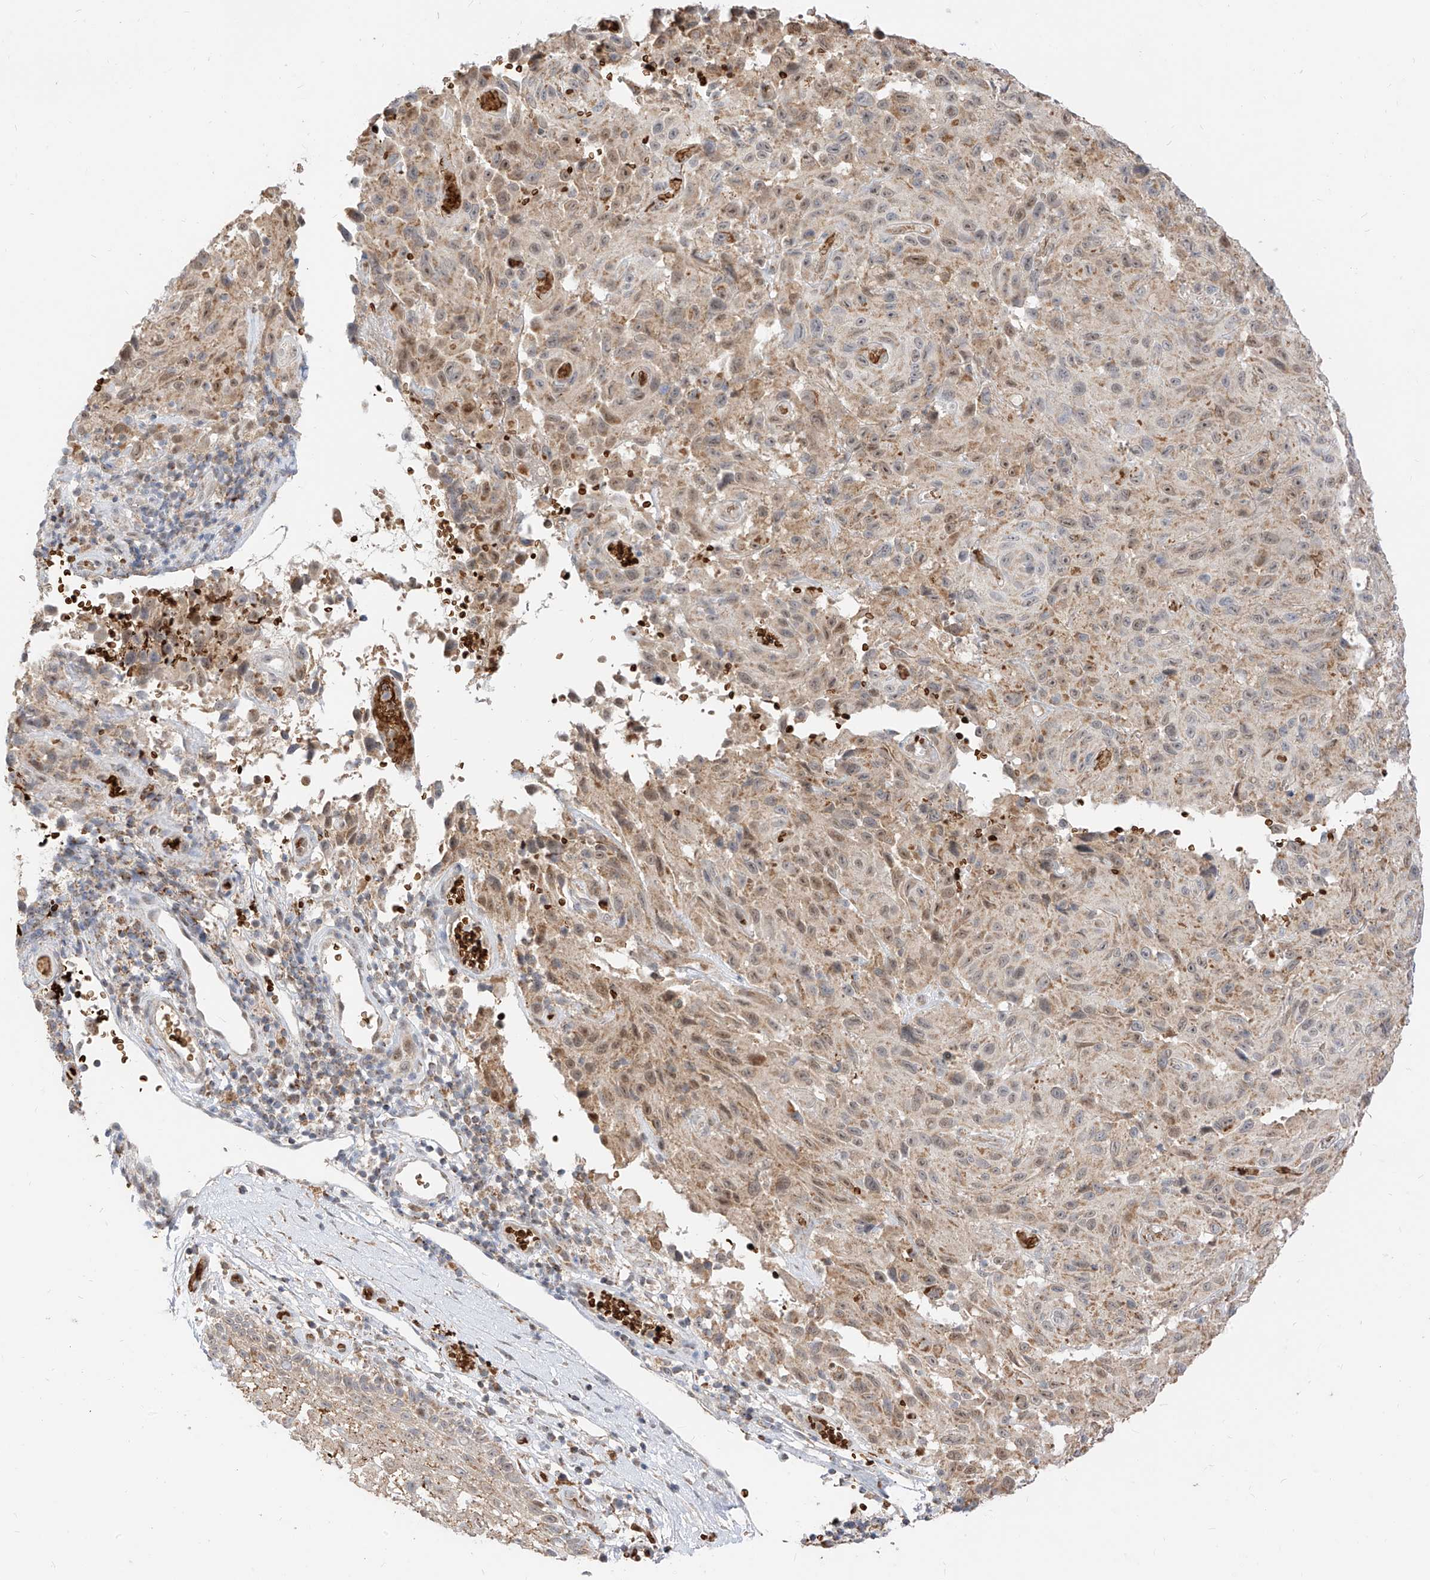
{"staining": {"intensity": "moderate", "quantity": ">75%", "location": "cytoplasmic/membranous"}, "tissue": "melanoma", "cell_type": "Tumor cells", "image_type": "cancer", "snomed": [{"axis": "morphology", "description": "Malignant melanoma, NOS"}, {"axis": "topography", "description": "Skin"}], "caption": "IHC photomicrograph of neoplastic tissue: malignant melanoma stained using IHC demonstrates medium levels of moderate protein expression localized specifically in the cytoplasmic/membranous of tumor cells, appearing as a cytoplasmic/membranous brown color.", "gene": "MTUS2", "patient": {"sex": "male", "age": 66}}